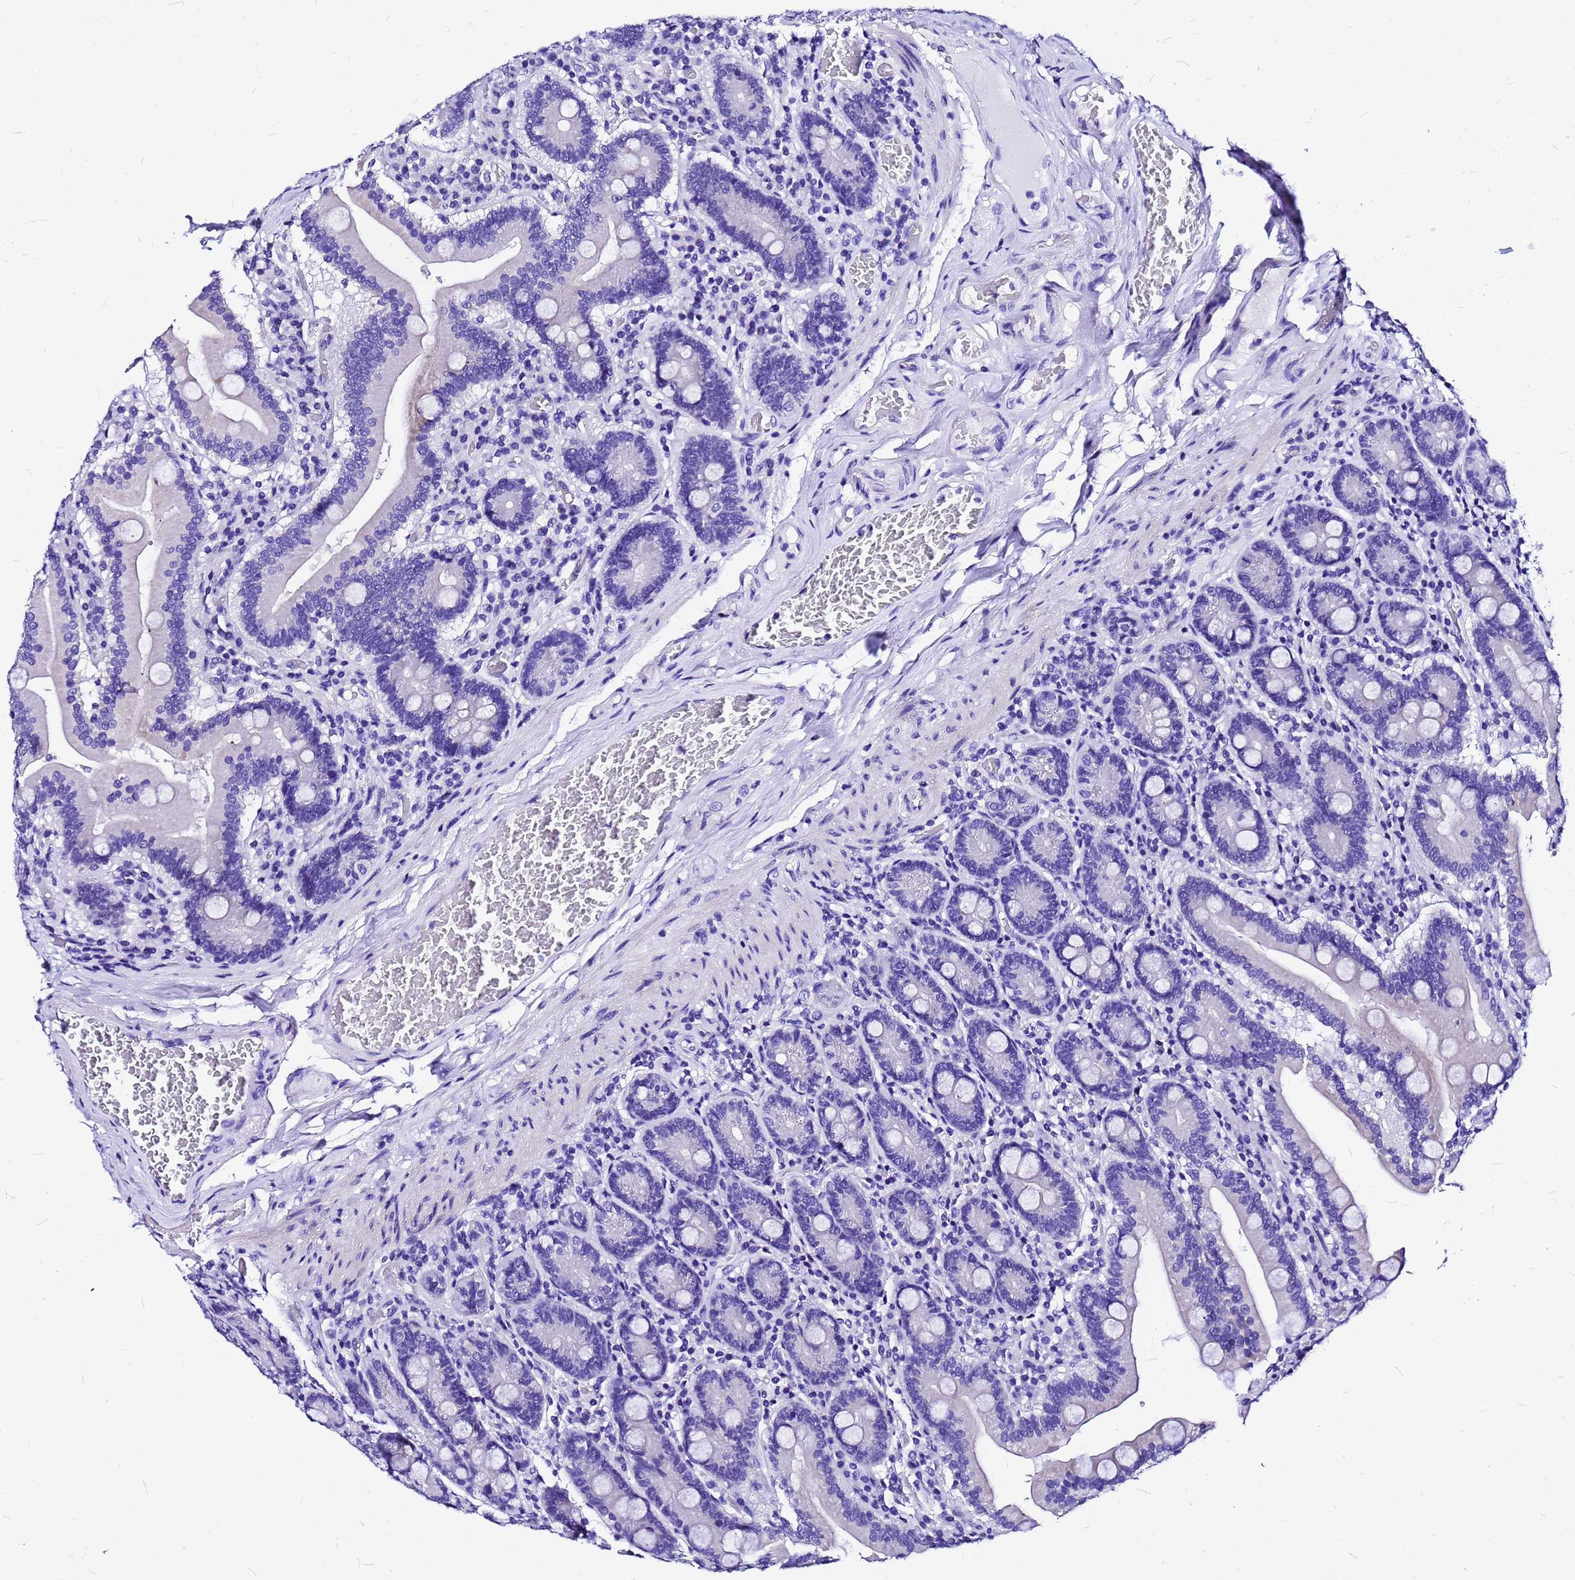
{"staining": {"intensity": "moderate", "quantity": "<25%", "location": "cytoplasmic/membranous"}, "tissue": "duodenum", "cell_type": "Glandular cells", "image_type": "normal", "snomed": [{"axis": "morphology", "description": "Normal tissue, NOS"}, {"axis": "topography", "description": "Duodenum"}], "caption": "Immunohistochemistry (DAB) staining of benign duodenum exhibits moderate cytoplasmic/membranous protein positivity in approximately <25% of glandular cells. The staining is performed using DAB brown chromogen to label protein expression. The nuclei are counter-stained blue using hematoxylin.", "gene": "HERC4", "patient": {"sex": "female", "age": 62}}